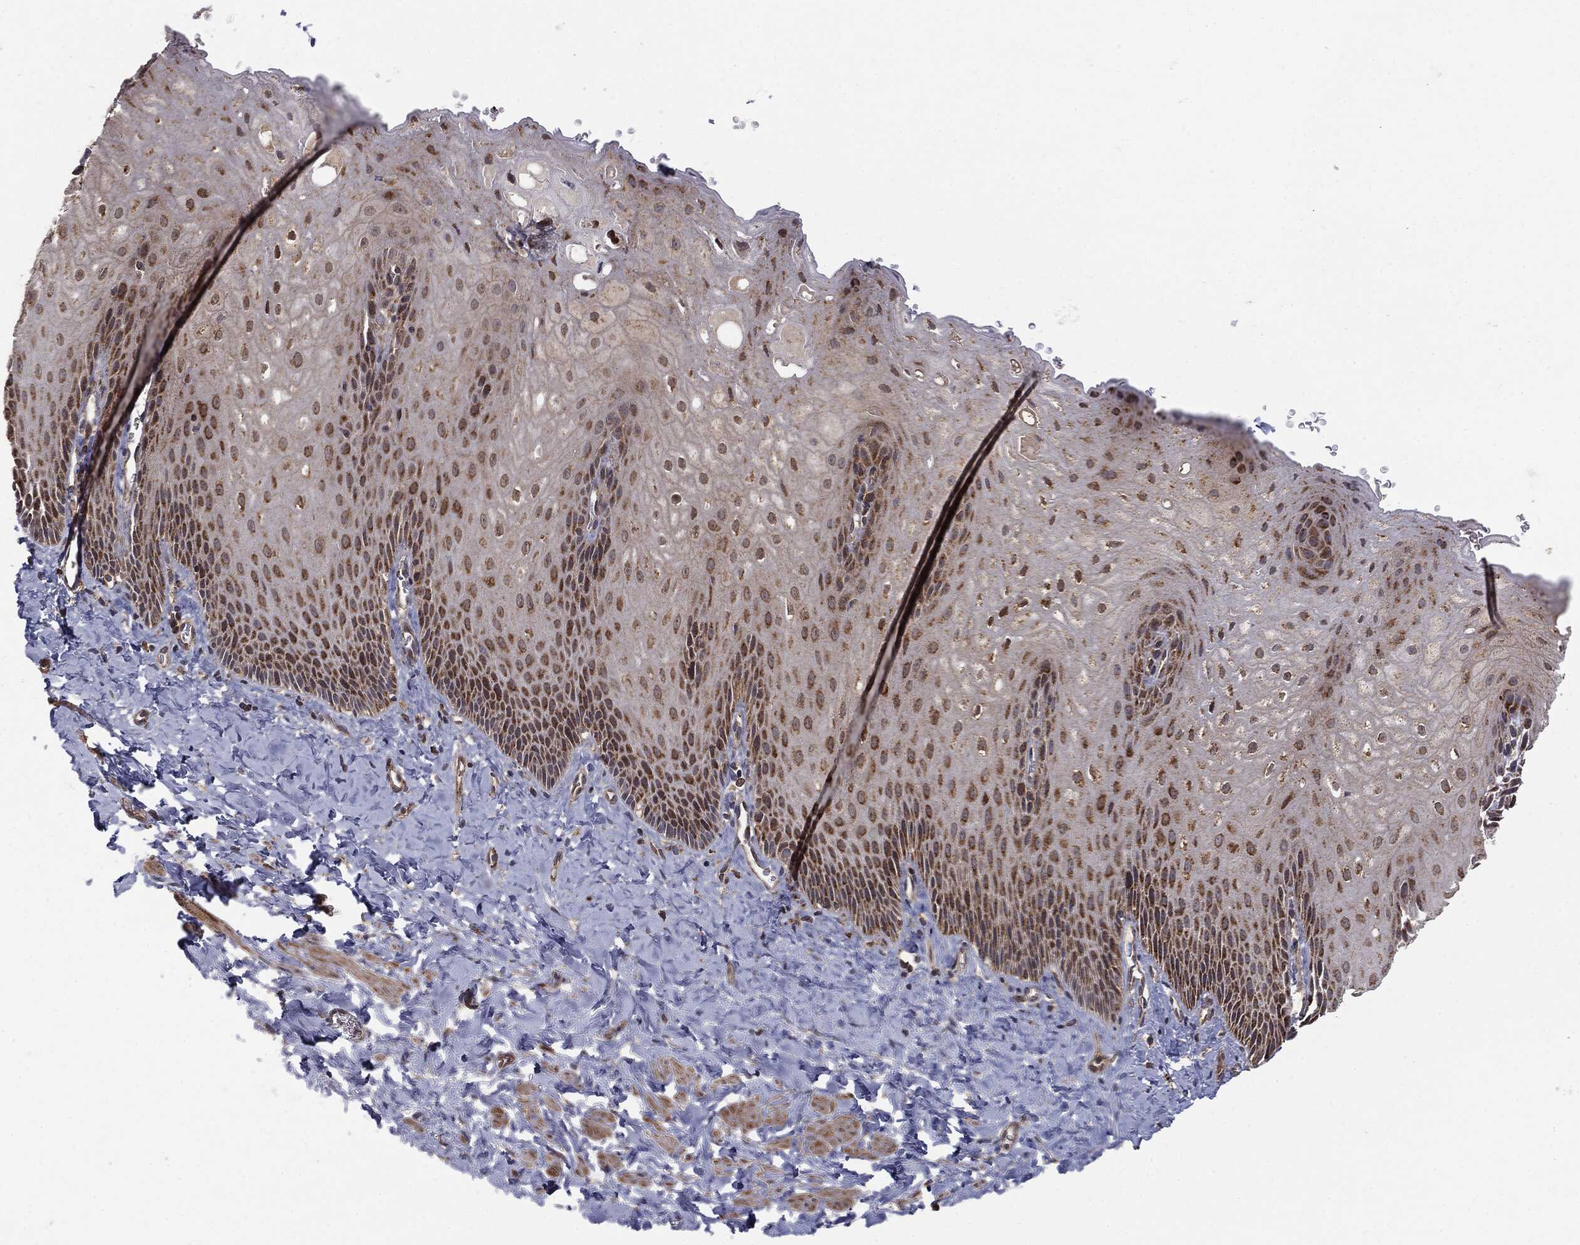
{"staining": {"intensity": "strong", "quantity": "25%-75%", "location": "cytoplasmic/membranous"}, "tissue": "esophagus", "cell_type": "Squamous epithelial cells", "image_type": "normal", "snomed": [{"axis": "morphology", "description": "Normal tissue, NOS"}, {"axis": "topography", "description": "Esophagus"}], "caption": "This micrograph shows unremarkable esophagus stained with immunohistochemistry to label a protein in brown. The cytoplasmic/membranous of squamous epithelial cells show strong positivity for the protein. Nuclei are counter-stained blue.", "gene": "MTOR", "patient": {"sex": "male", "age": 64}}